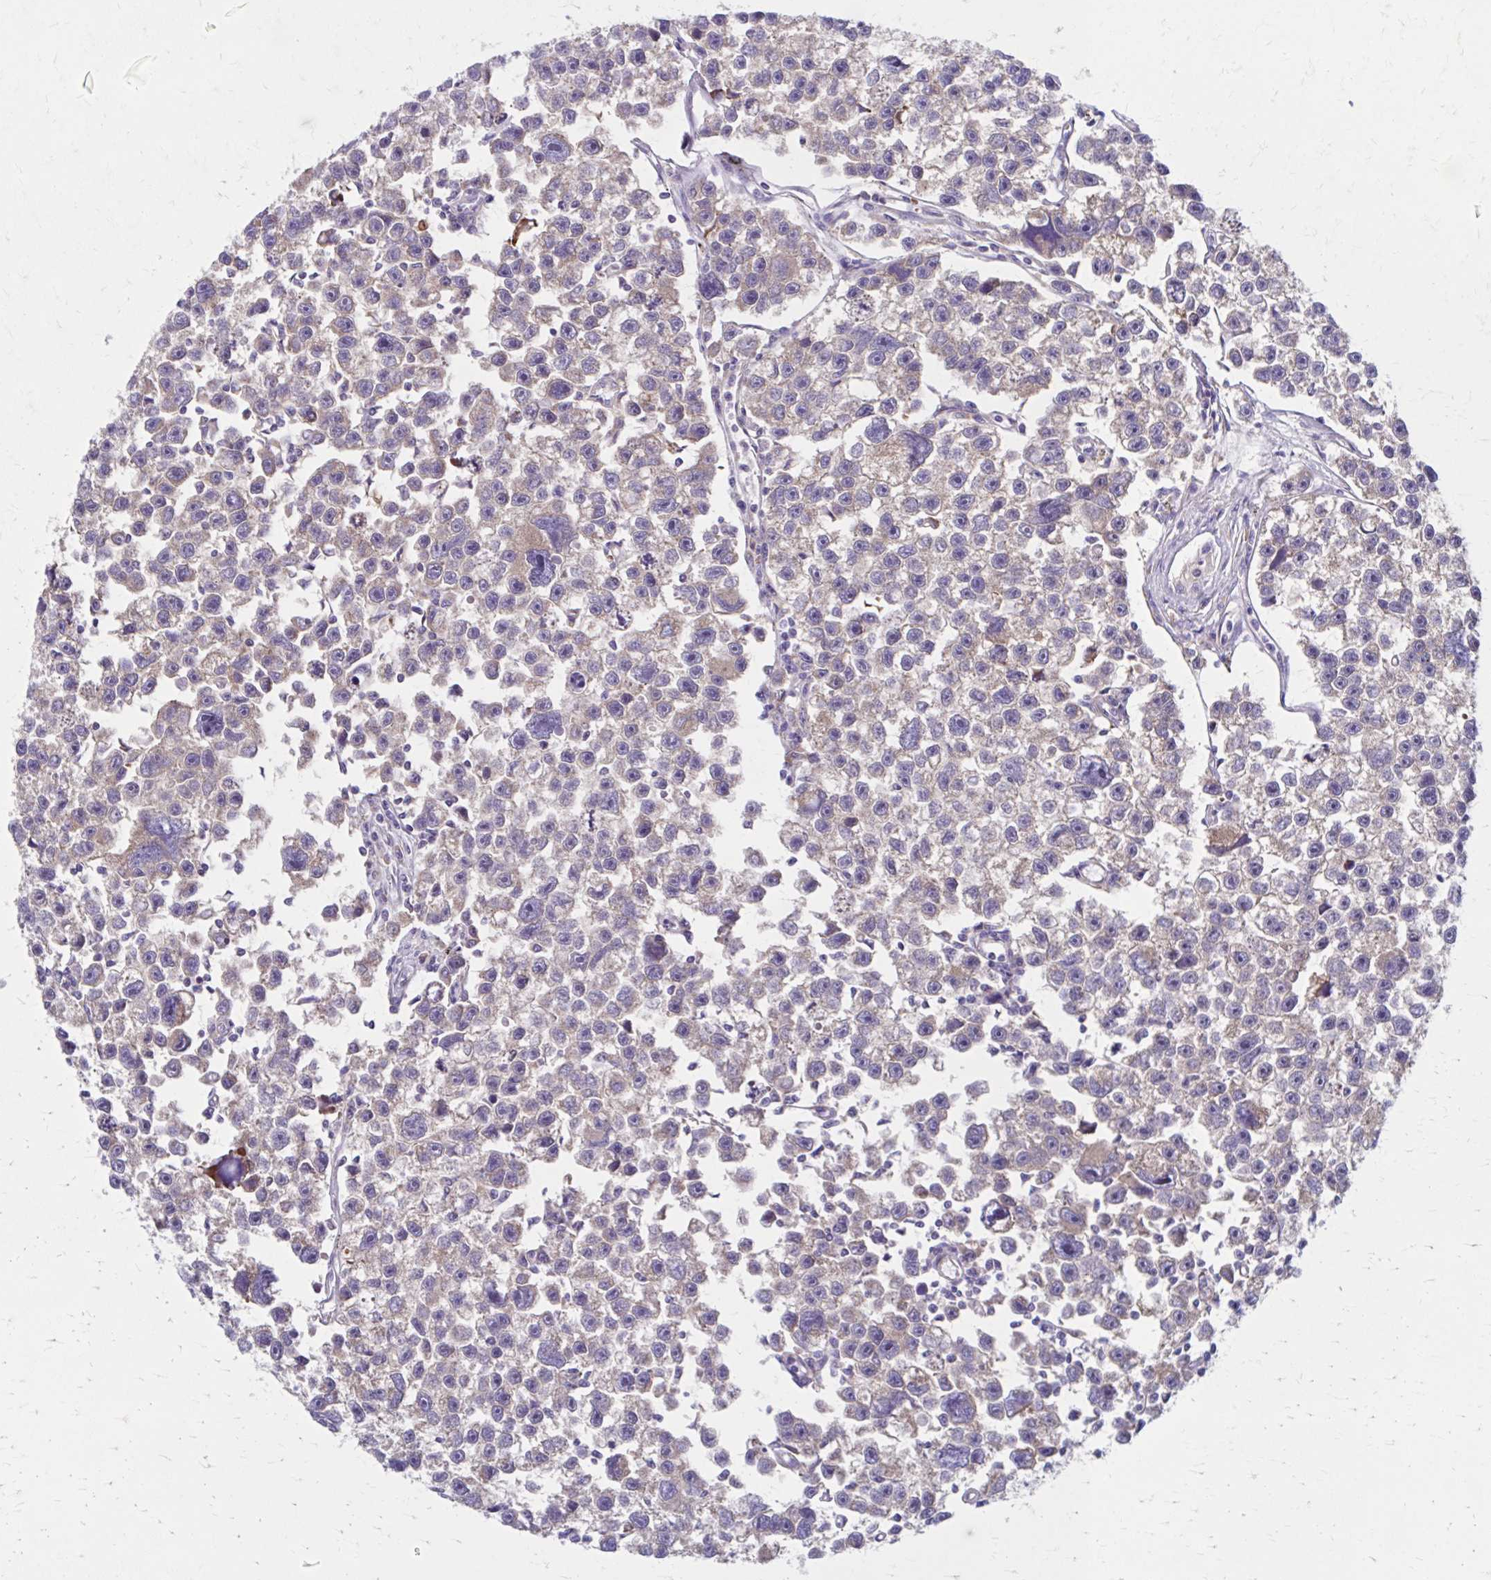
{"staining": {"intensity": "weak", "quantity": "<25%", "location": "cytoplasmic/membranous"}, "tissue": "testis cancer", "cell_type": "Tumor cells", "image_type": "cancer", "snomed": [{"axis": "morphology", "description": "Seminoma, NOS"}, {"axis": "topography", "description": "Testis"}], "caption": "There is no significant expression in tumor cells of testis seminoma.", "gene": "RPL27A", "patient": {"sex": "male", "age": 26}}